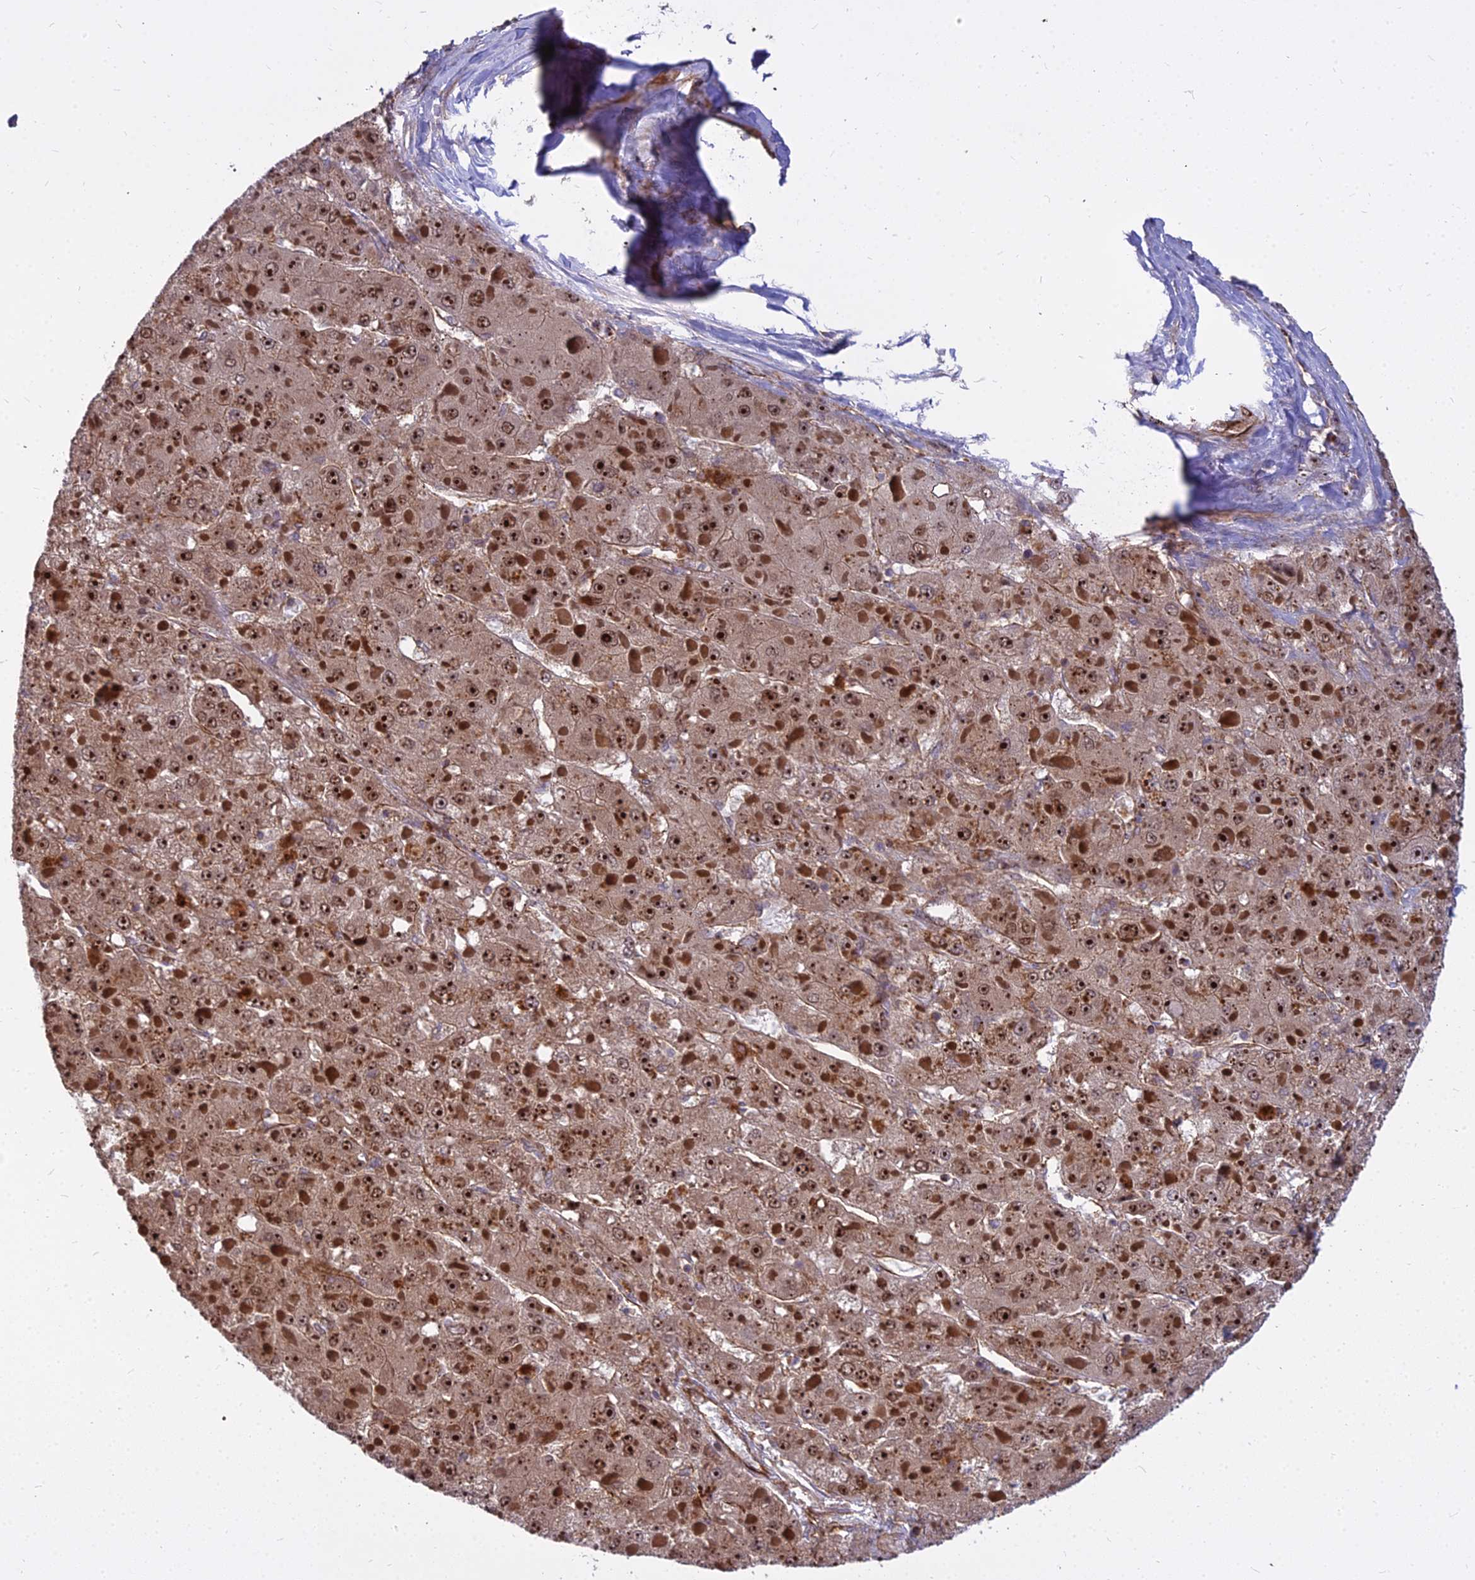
{"staining": {"intensity": "moderate", "quantity": ">75%", "location": "nuclear"}, "tissue": "liver cancer", "cell_type": "Tumor cells", "image_type": "cancer", "snomed": [{"axis": "morphology", "description": "Carcinoma, Hepatocellular, NOS"}, {"axis": "topography", "description": "Liver"}], "caption": "Protein expression analysis of human liver cancer (hepatocellular carcinoma) reveals moderate nuclear staining in approximately >75% of tumor cells.", "gene": "TCEA3", "patient": {"sex": "female", "age": 73}}